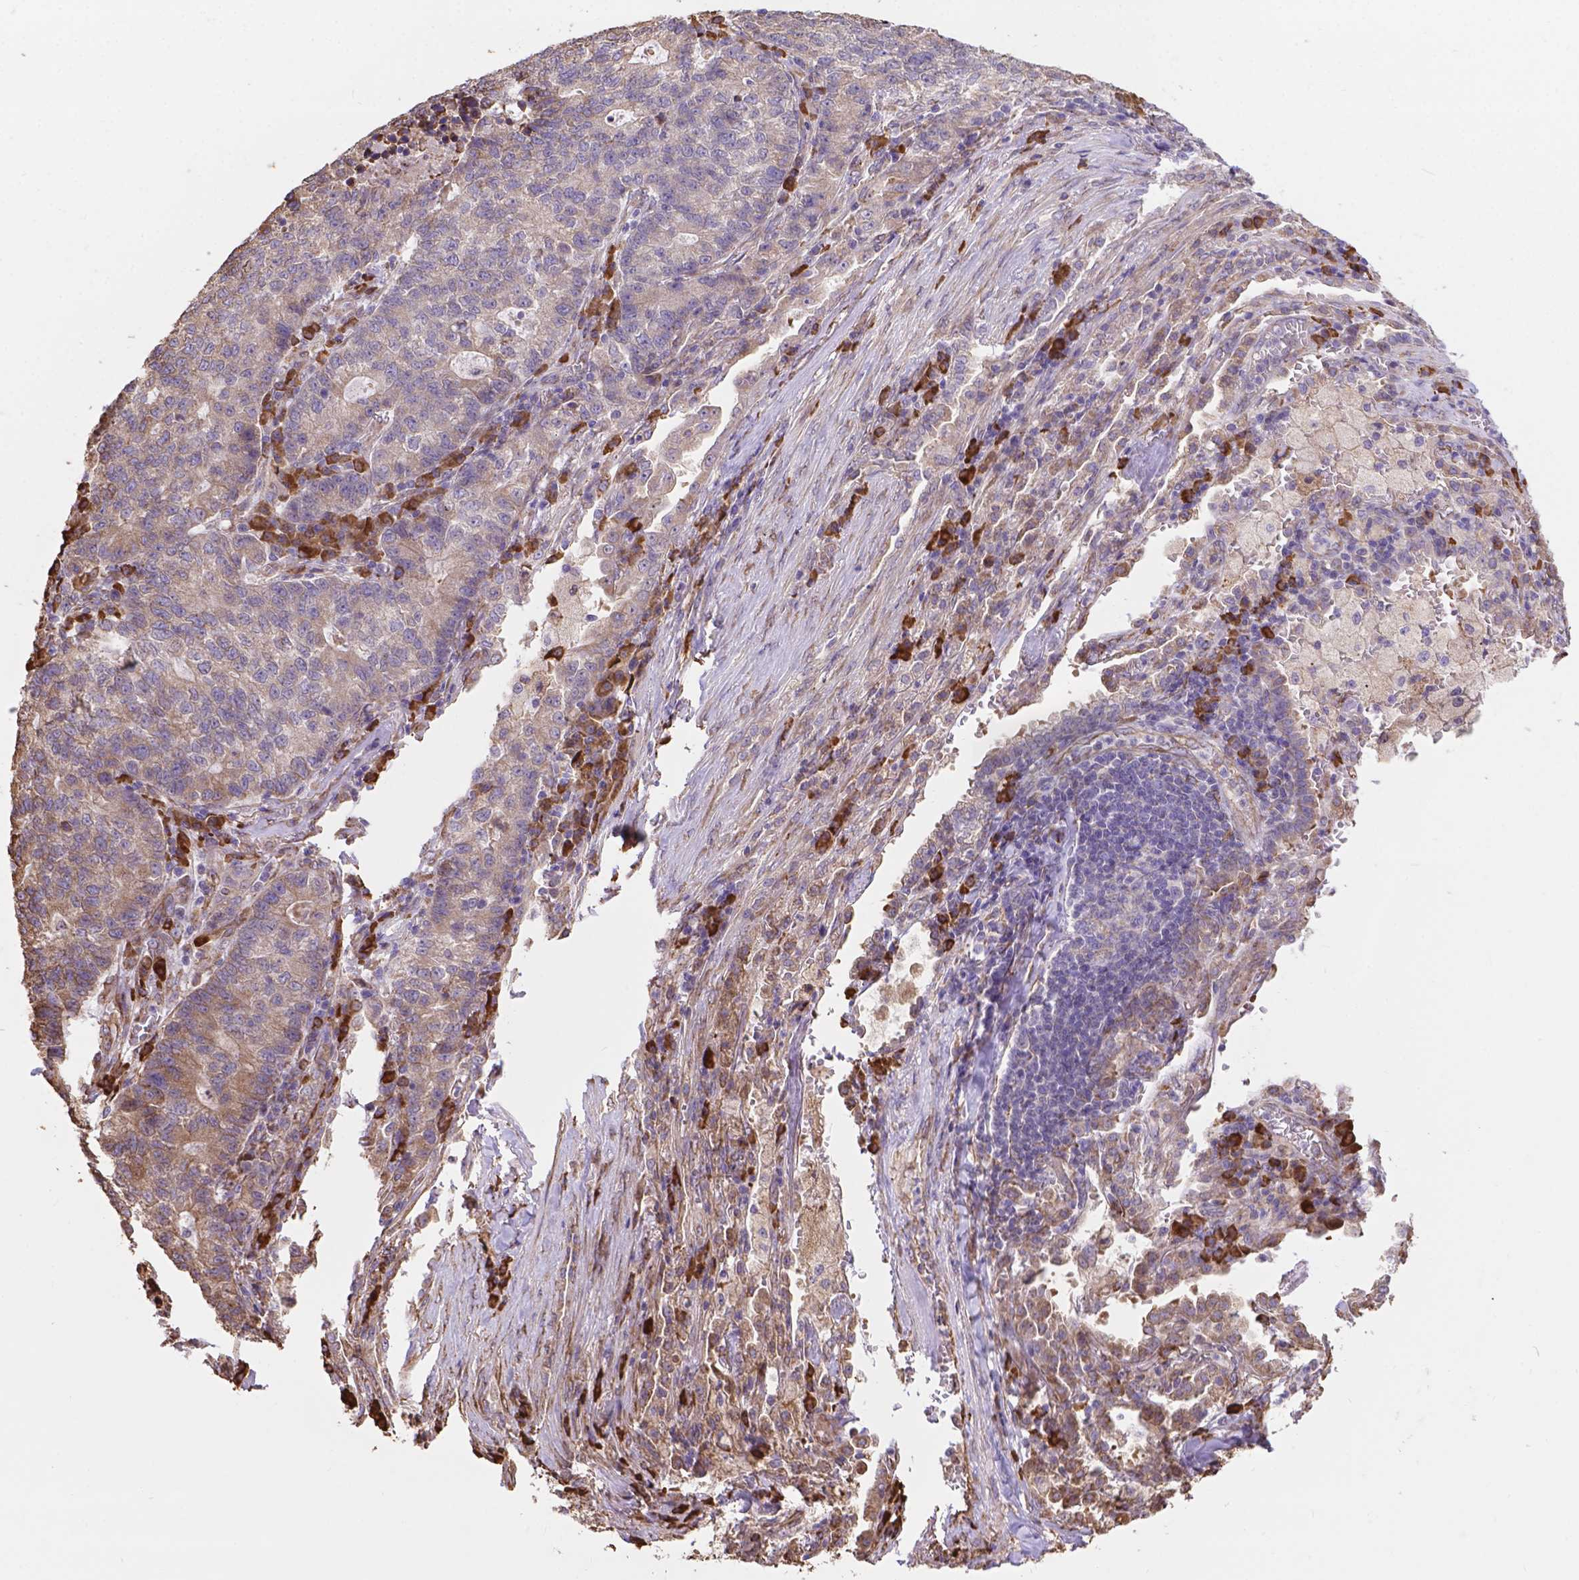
{"staining": {"intensity": "weak", "quantity": "25%-75%", "location": "cytoplasmic/membranous"}, "tissue": "lung cancer", "cell_type": "Tumor cells", "image_type": "cancer", "snomed": [{"axis": "morphology", "description": "Adenocarcinoma, NOS"}, {"axis": "topography", "description": "Lung"}], "caption": "Immunohistochemical staining of human lung cancer (adenocarcinoma) shows low levels of weak cytoplasmic/membranous positivity in about 25%-75% of tumor cells. (DAB IHC with brightfield microscopy, high magnification).", "gene": "IPO11", "patient": {"sex": "male", "age": 57}}